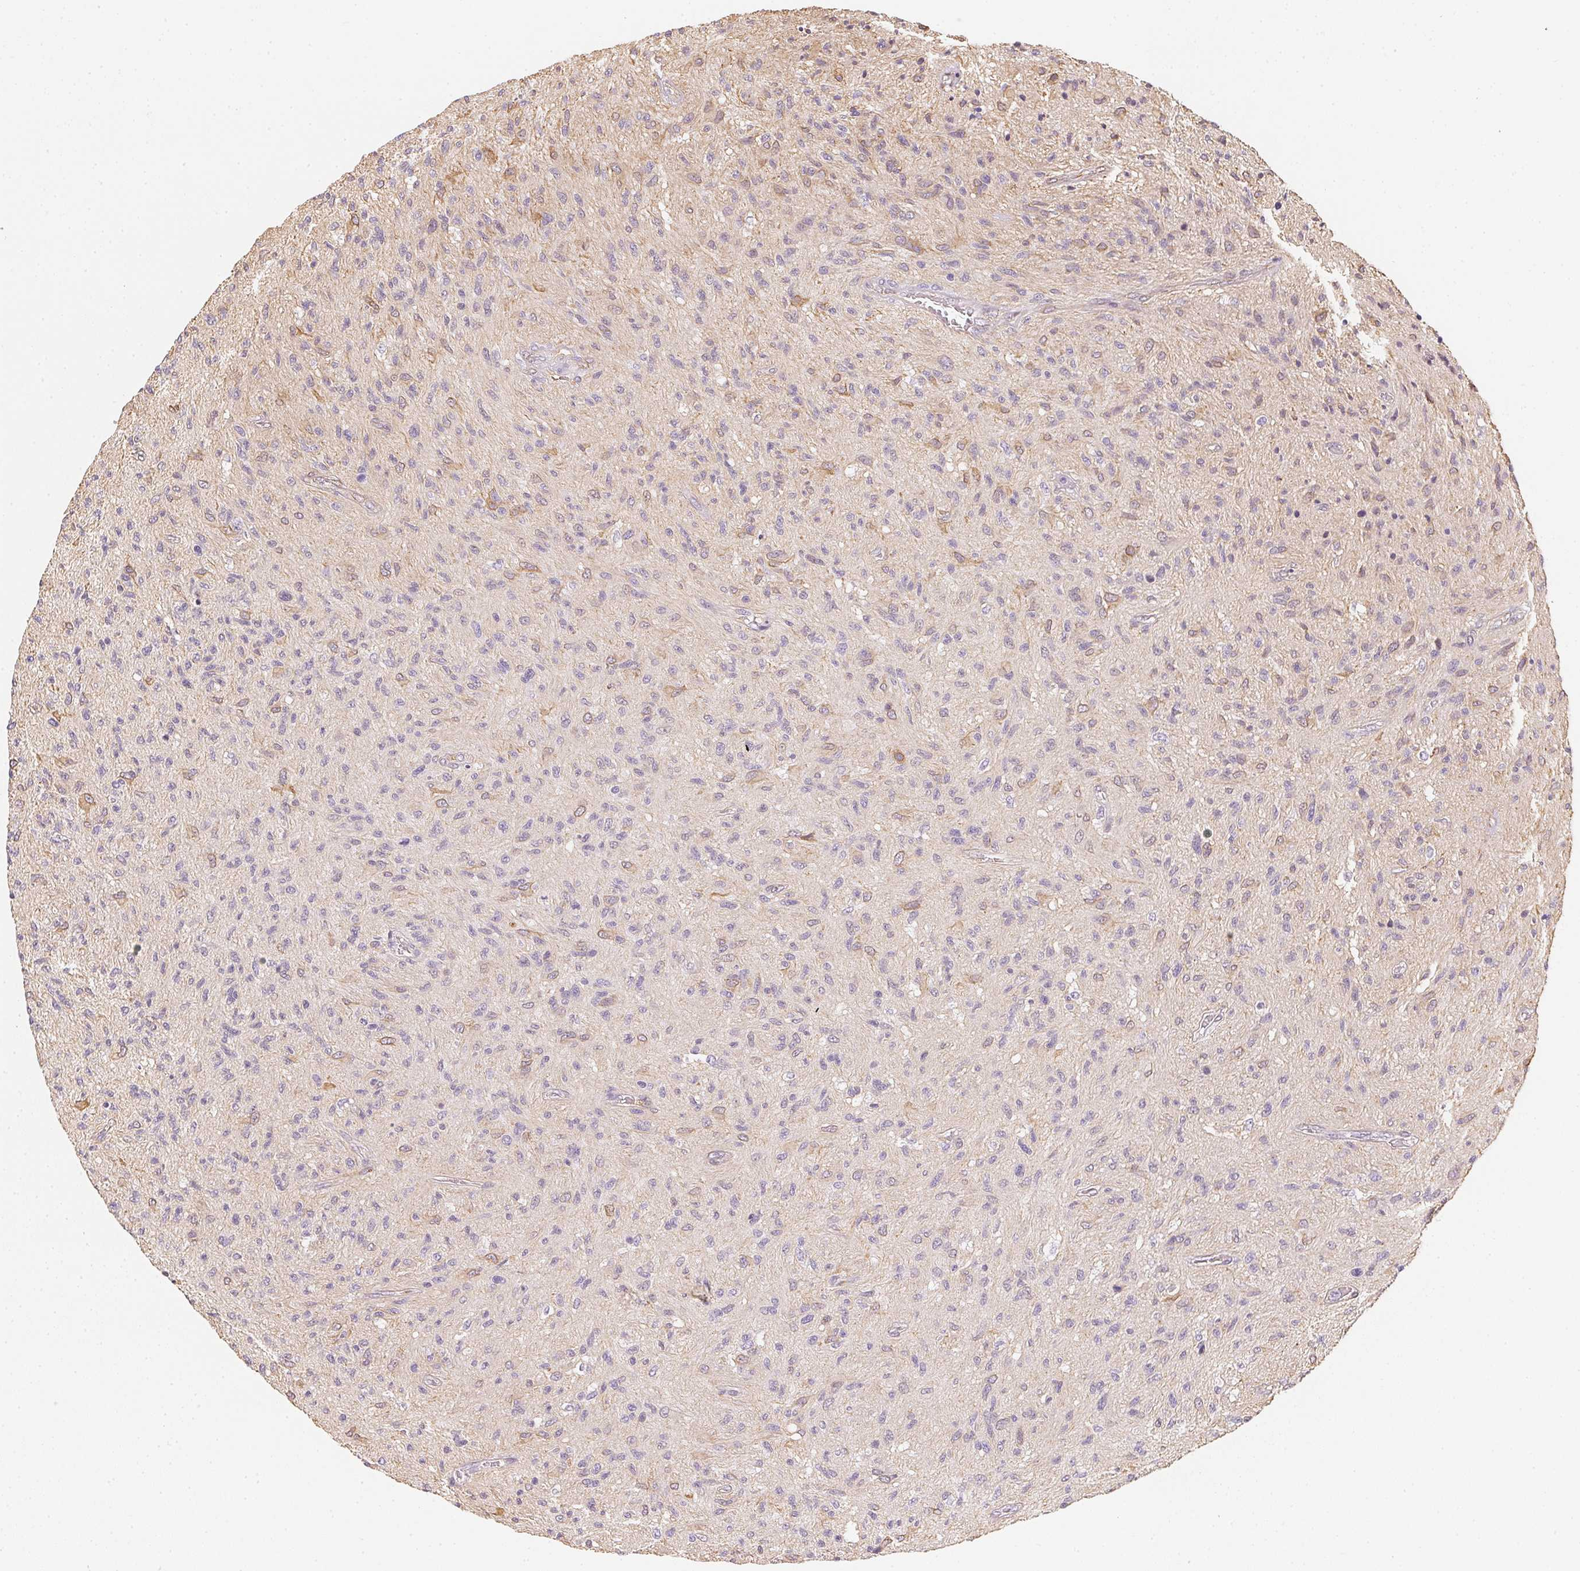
{"staining": {"intensity": "weak", "quantity": "<25%", "location": "cytoplasmic/membranous"}, "tissue": "glioma", "cell_type": "Tumor cells", "image_type": "cancer", "snomed": [{"axis": "morphology", "description": "Glioma, malignant, High grade"}, {"axis": "topography", "description": "Brain"}], "caption": "The image reveals no staining of tumor cells in glioma. The staining is performed using DAB brown chromogen with nuclei counter-stained in using hematoxylin.", "gene": "RSBN1", "patient": {"sex": "male", "age": 54}}